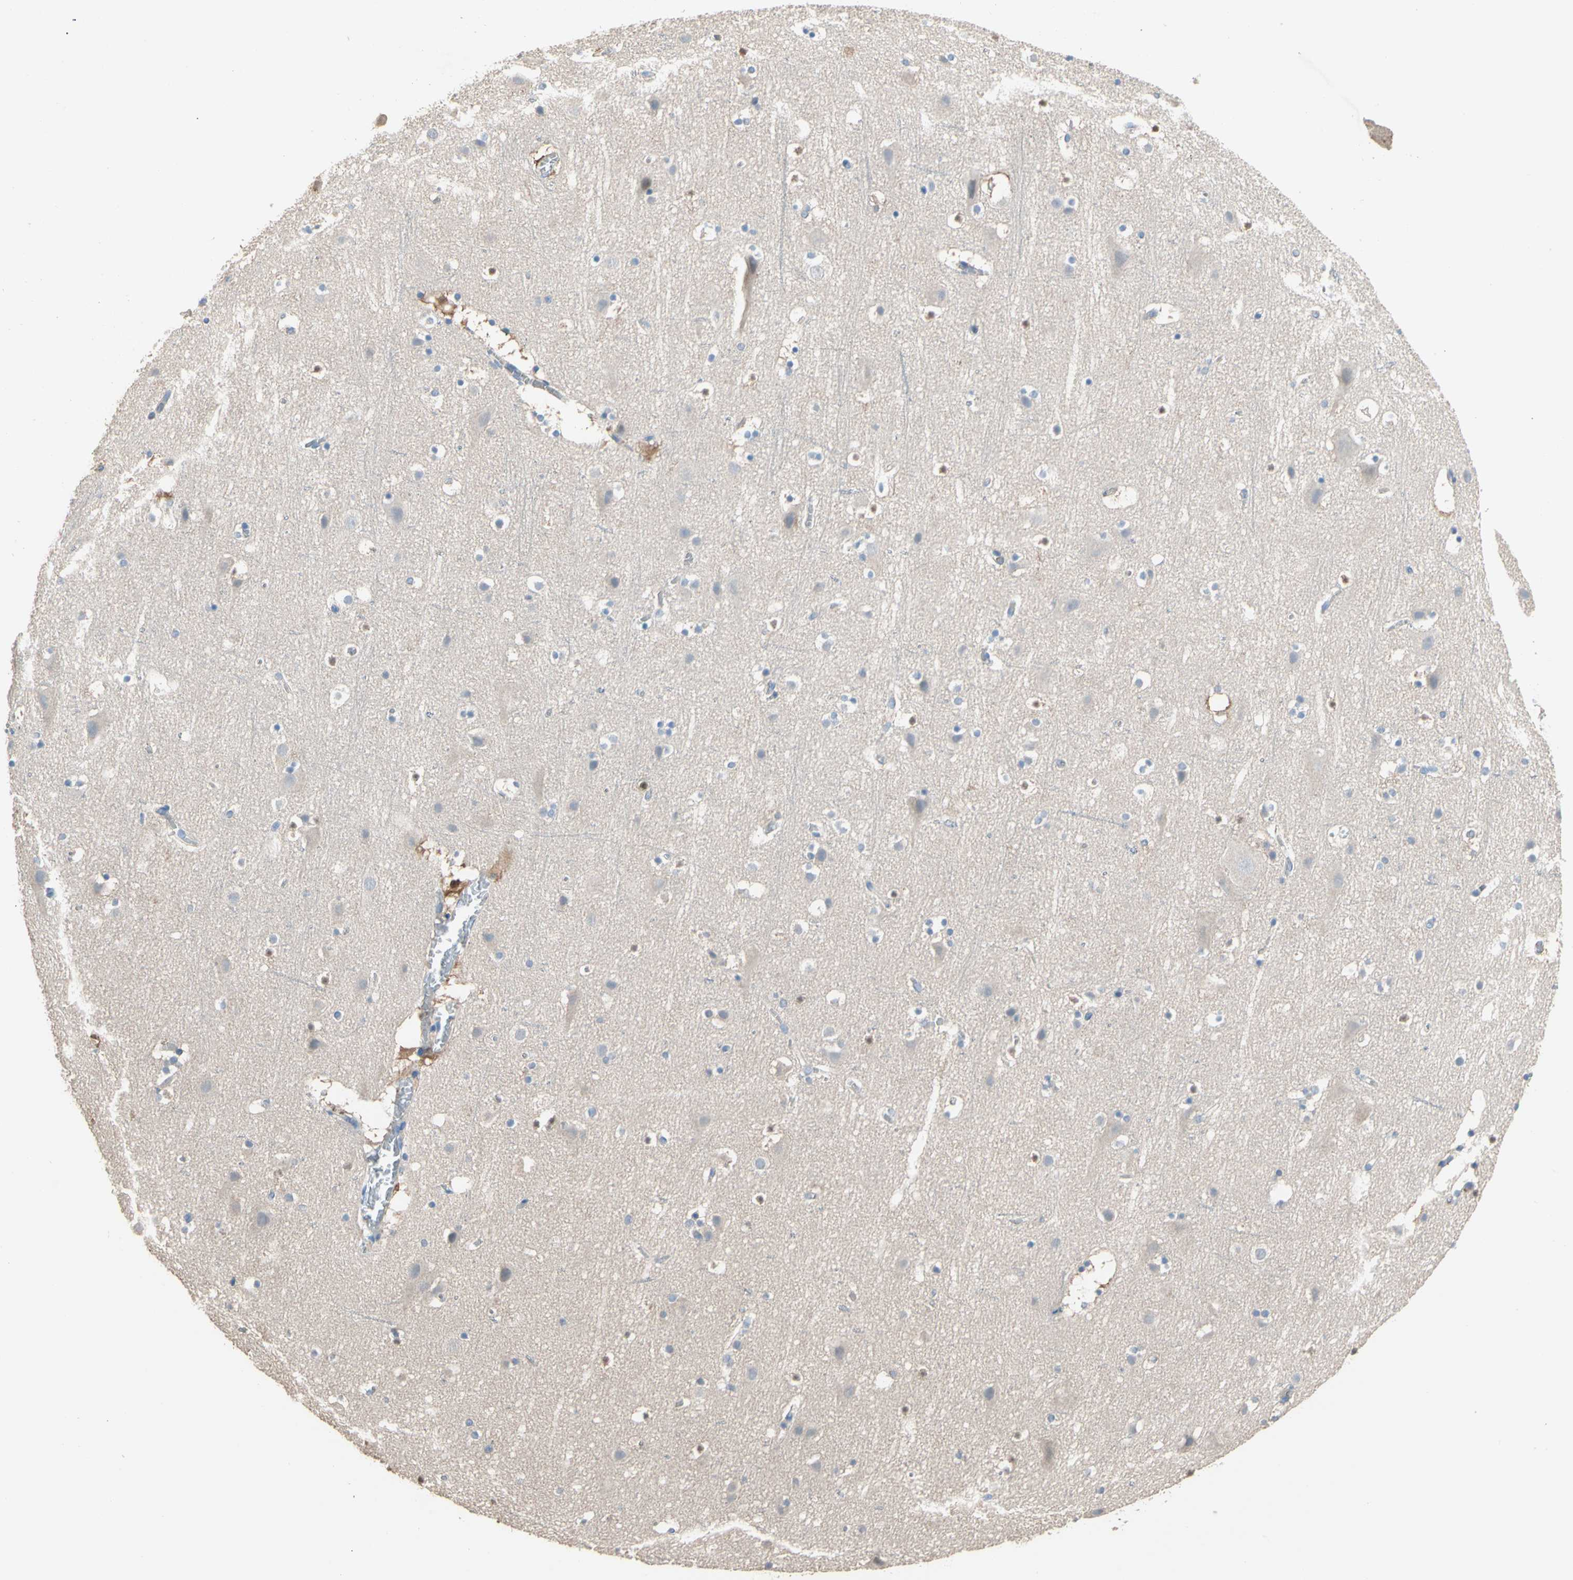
{"staining": {"intensity": "negative", "quantity": "none", "location": "none"}, "tissue": "cerebral cortex", "cell_type": "Endothelial cells", "image_type": "normal", "snomed": [{"axis": "morphology", "description": "Normal tissue, NOS"}, {"axis": "topography", "description": "Cerebral cortex"}], "caption": "This is a micrograph of IHC staining of normal cerebral cortex, which shows no positivity in endothelial cells. (Immunohistochemistry, brightfield microscopy, high magnification).", "gene": "BBOX1", "patient": {"sex": "male", "age": 45}}